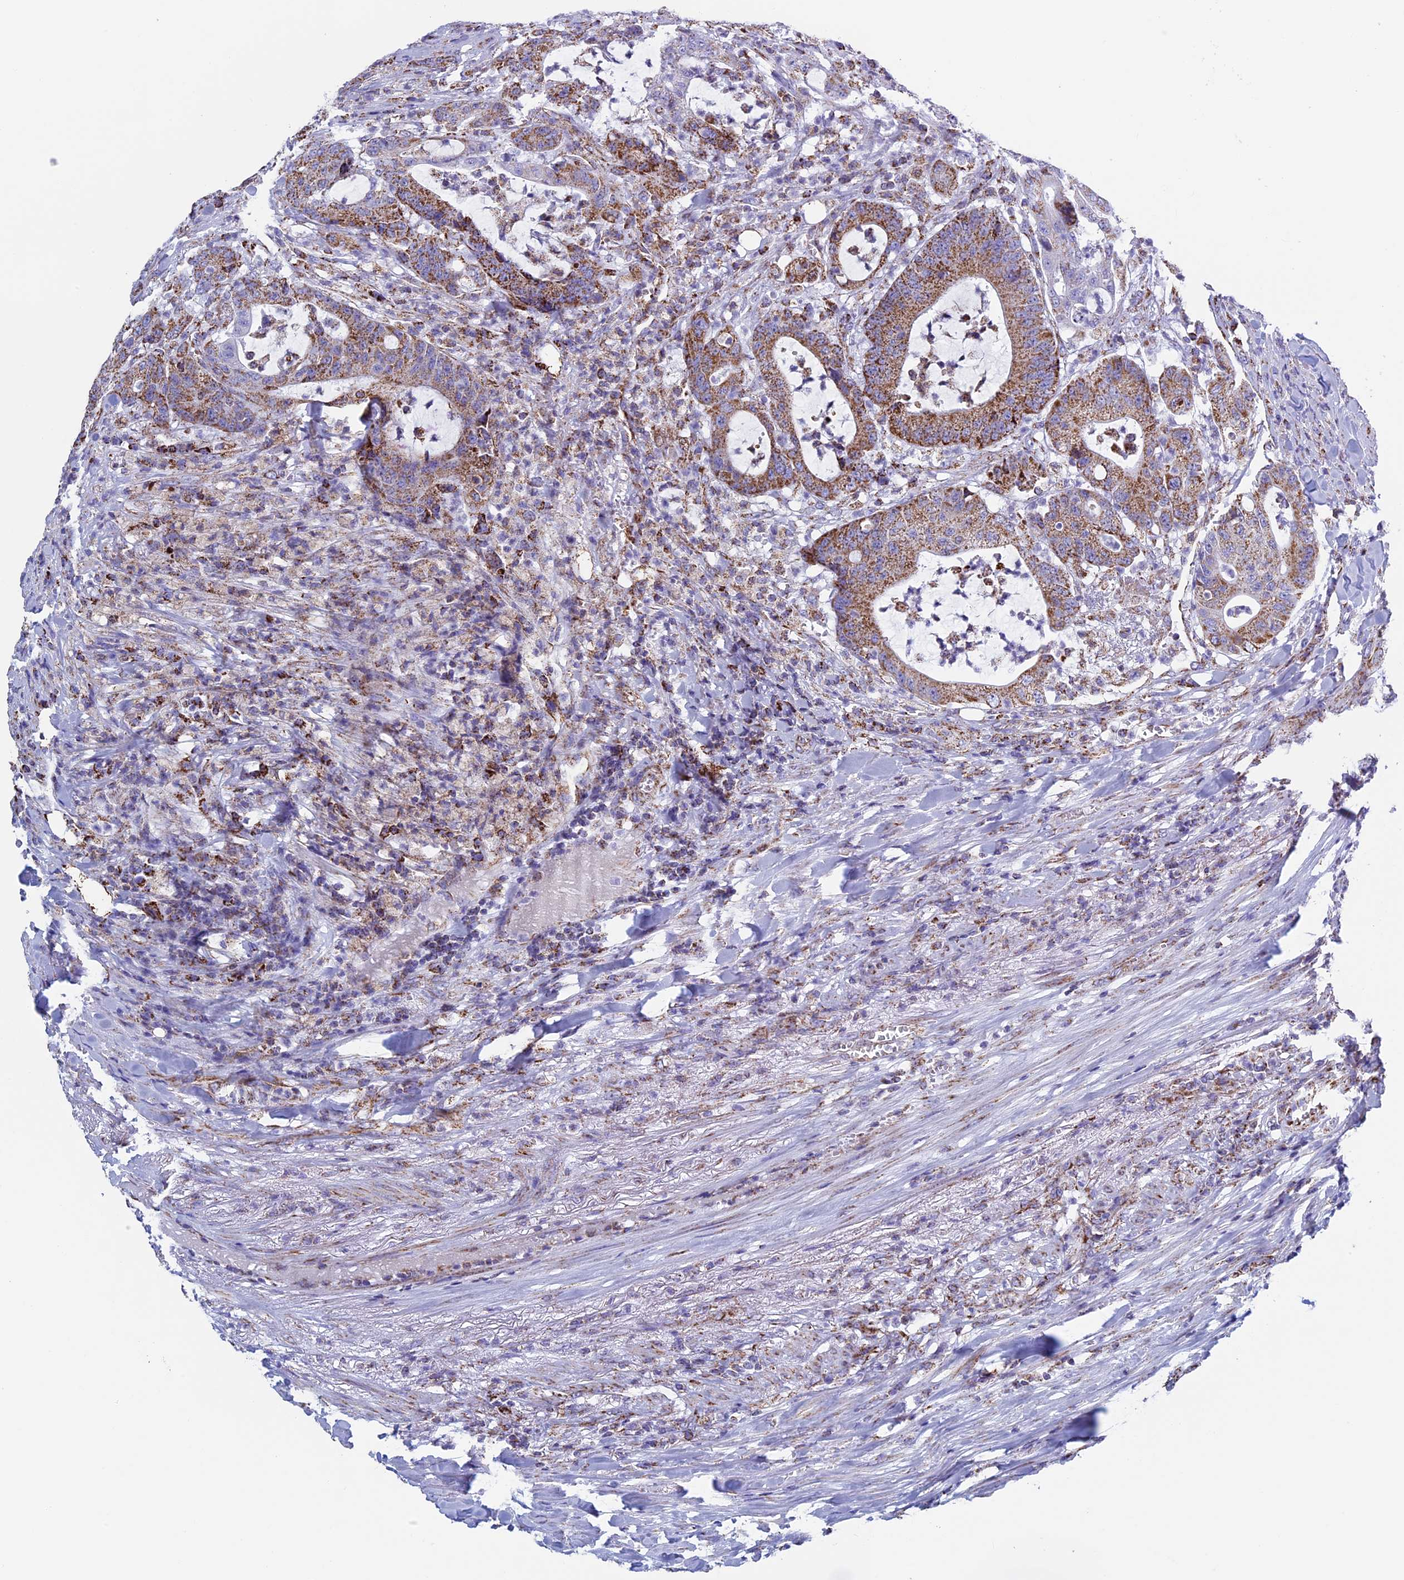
{"staining": {"intensity": "moderate", "quantity": ">75%", "location": "cytoplasmic/membranous"}, "tissue": "colorectal cancer", "cell_type": "Tumor cells", "image_type": "cancer", "snomed": [{"axis": "morphology", "description": "Adenocarcinoma, NOS"}, {"axis": "topography", "description": "Colon"}], "caption": "A high-resolution micrograph shows immunohistochemistry staining of colorectal cancer, which shows moderate cytoplasmic/membranous expression in approximately >75% of tumor cells.", "gene": "UQCRFS1", "patient": {"sex": "female", "age": 84}}